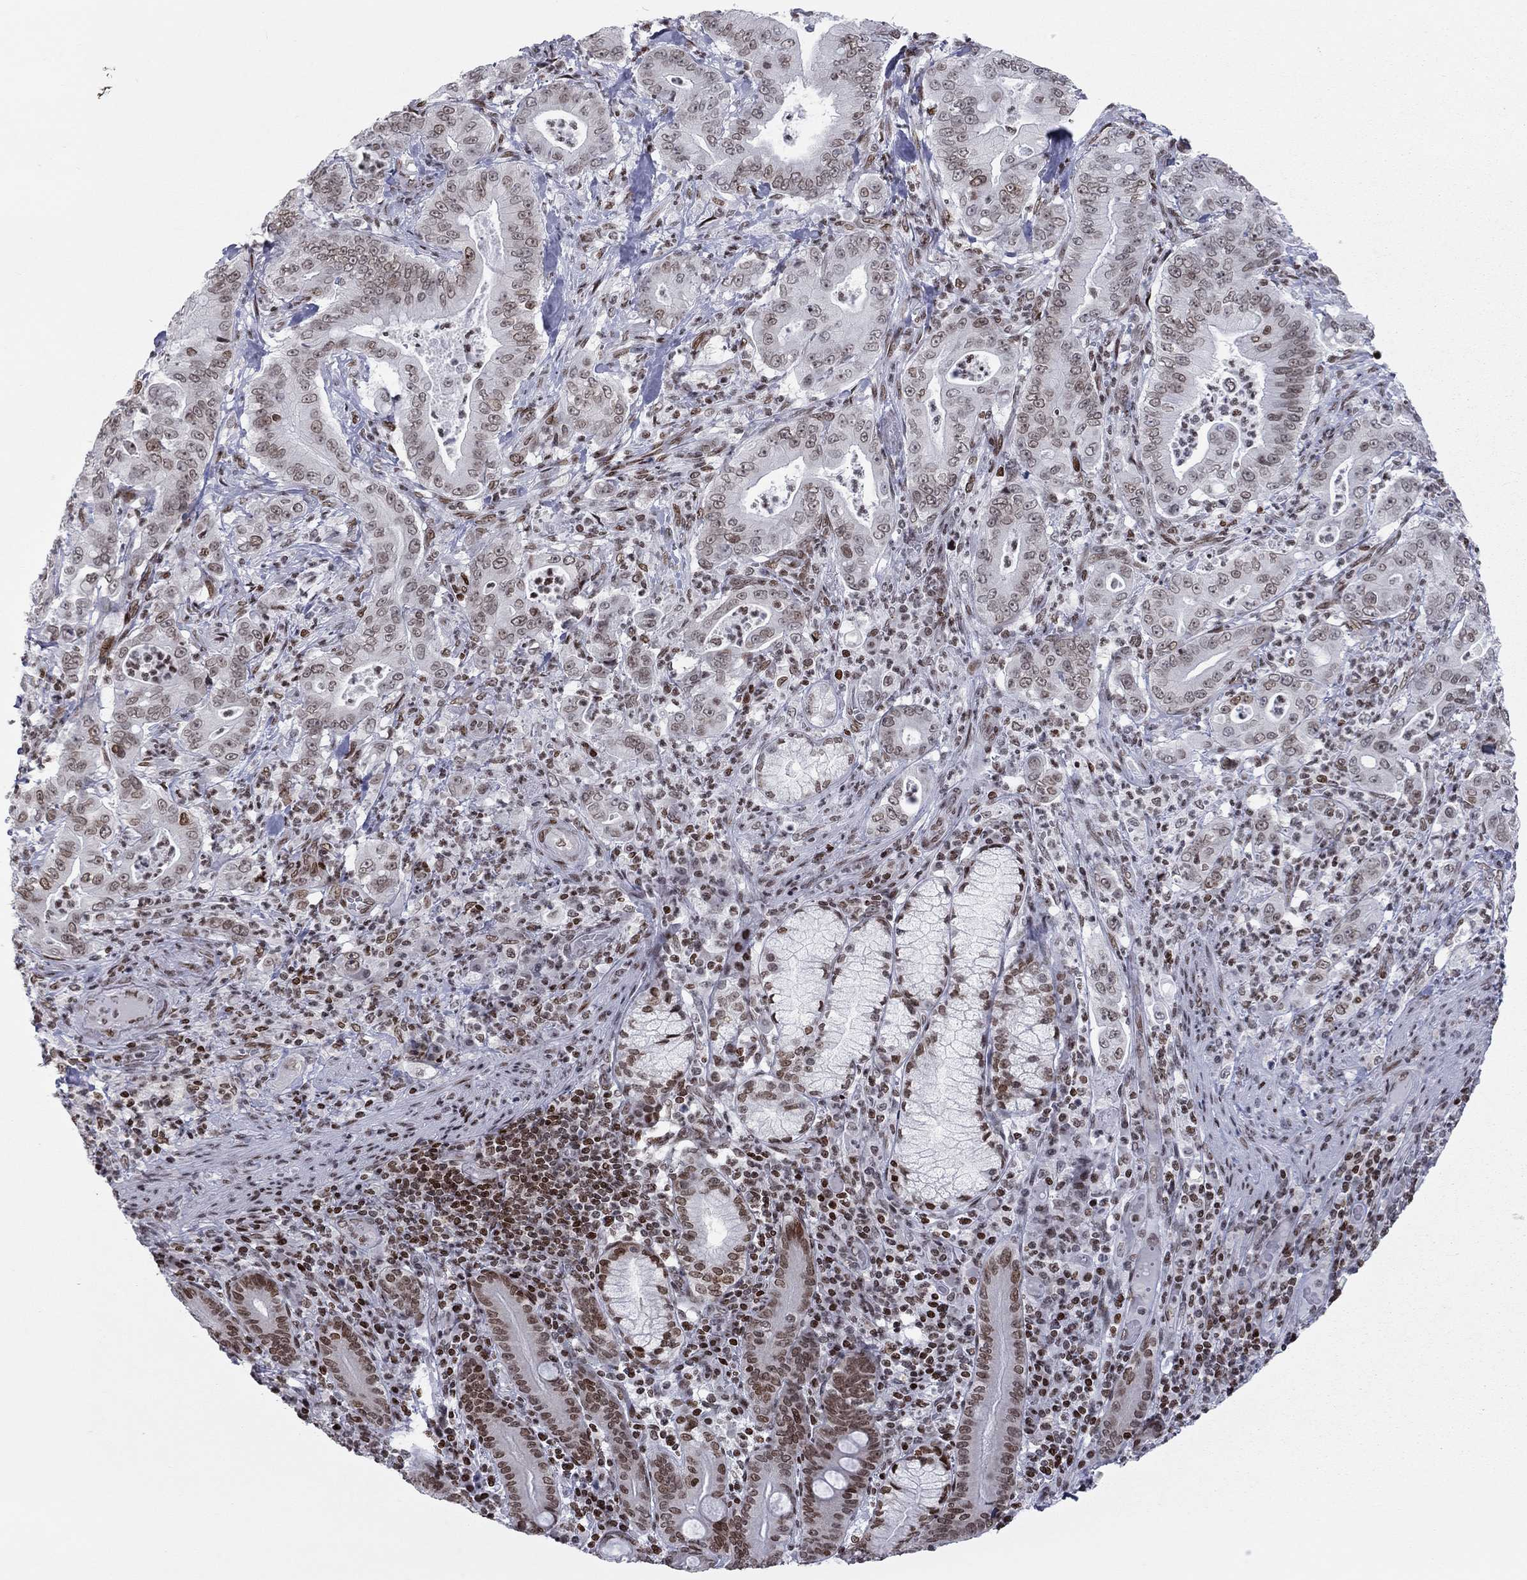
{"staining": {"intensity": "negative", "quantity": "none", "location": "none"}, "tissue": "pancreatic cancer", "cell_type": "Tumor cells", "image_type": "cancer", "snomed": [{"axis": "morphology", "description": "Adenocarcinoma, NOS"}, {"axis": "topography", "description": "Pancreas"}], "caption": "A photomicrograph of pancreatic cancer stained for a protein reveals no brown staining in tumor cells. (Immunohistochemistry, brightfield microscopy, high magnification).", "gene": "H2AX", "patient": {"sex": "male", "age": 71}}